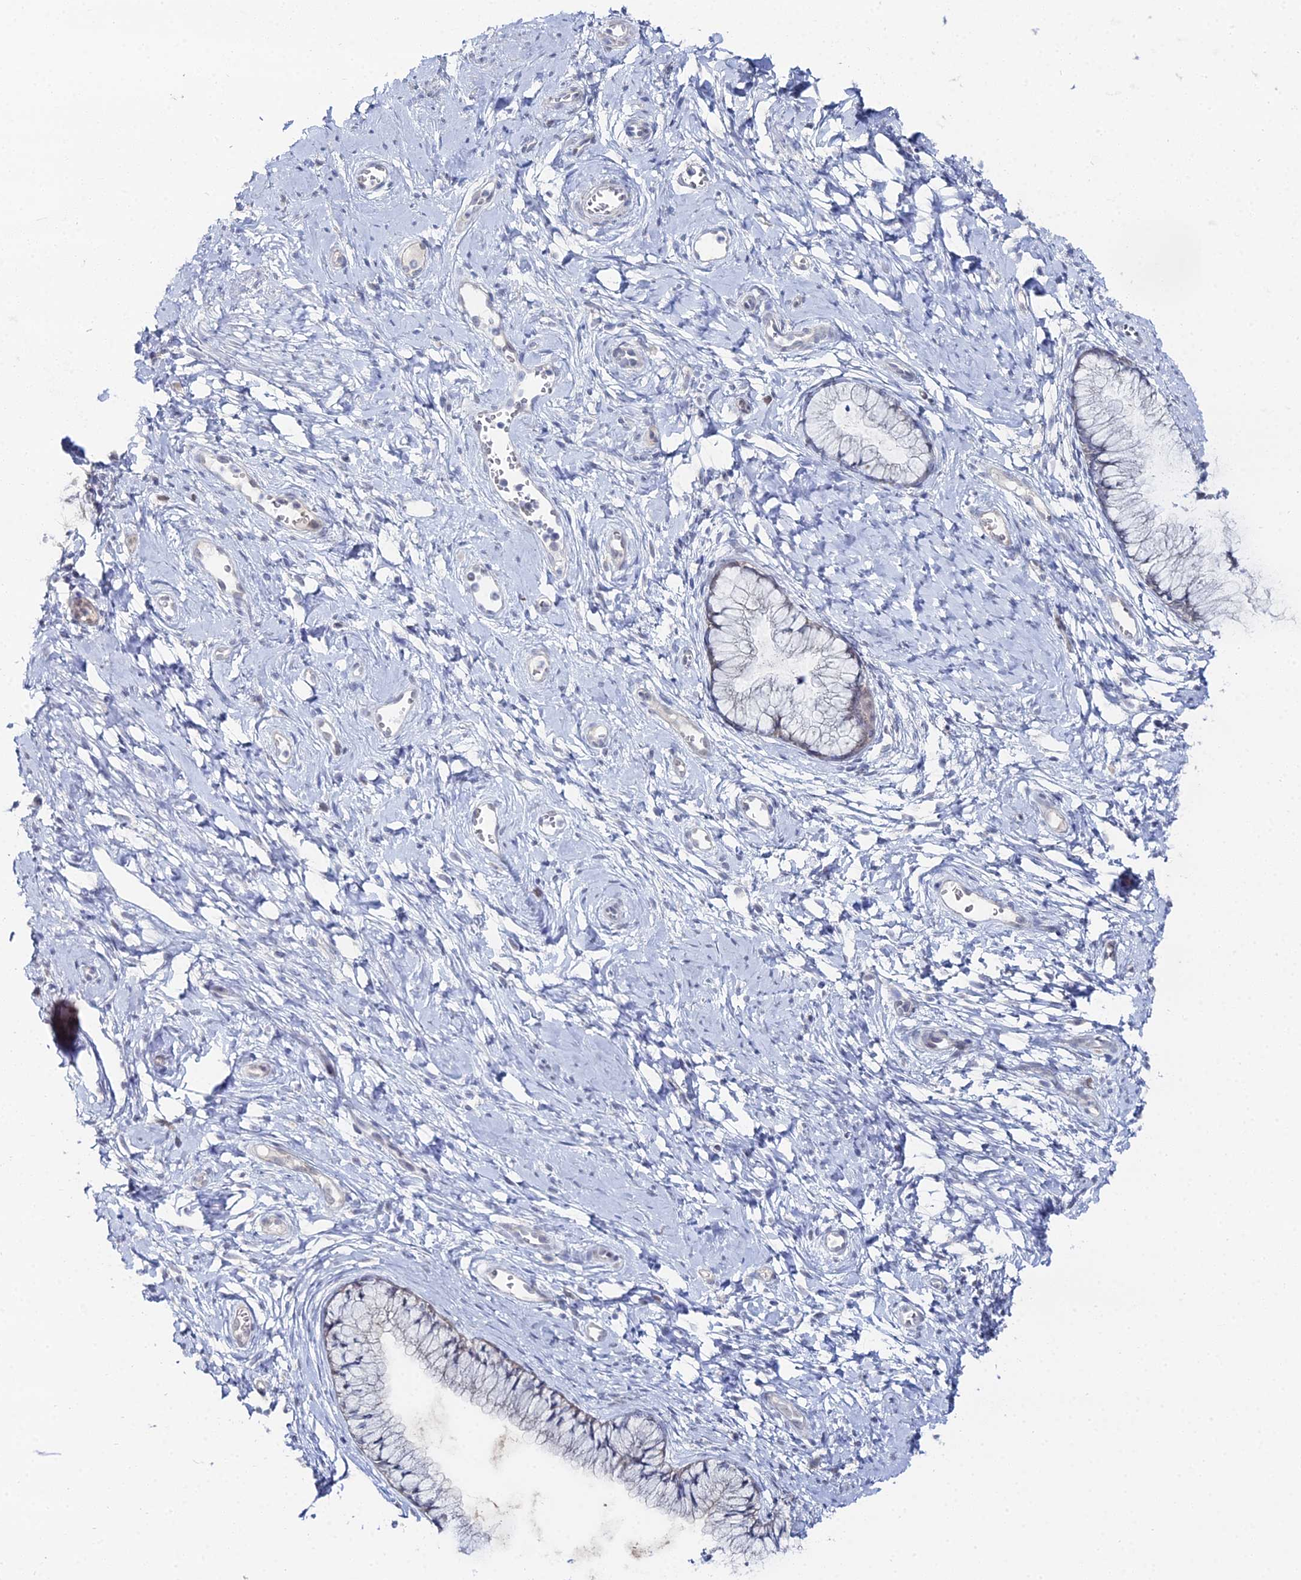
{"staining": {"intensity": "weak", "quantity": "<25%", "location": "nuclear"}, "tissue": "cervix", "cell_type": "Glandular cells", "image_type": "normal", "snomed": [{"axis": "morphology", "description": "Normal tissue, NOS"}, {"axis": "topography", "description": "Cervix"}], "caption": "Immunohistochemistry histopathology image of unremarkable cervix: cervix stained with DAB (3,3'-diaminobenzidine) reveals no significant protein expression in glandular cells. (IHC, brightfield microscopy, high magnification).", "gene": "THAP4", "patient": {"sex": "female", "age": 42}}